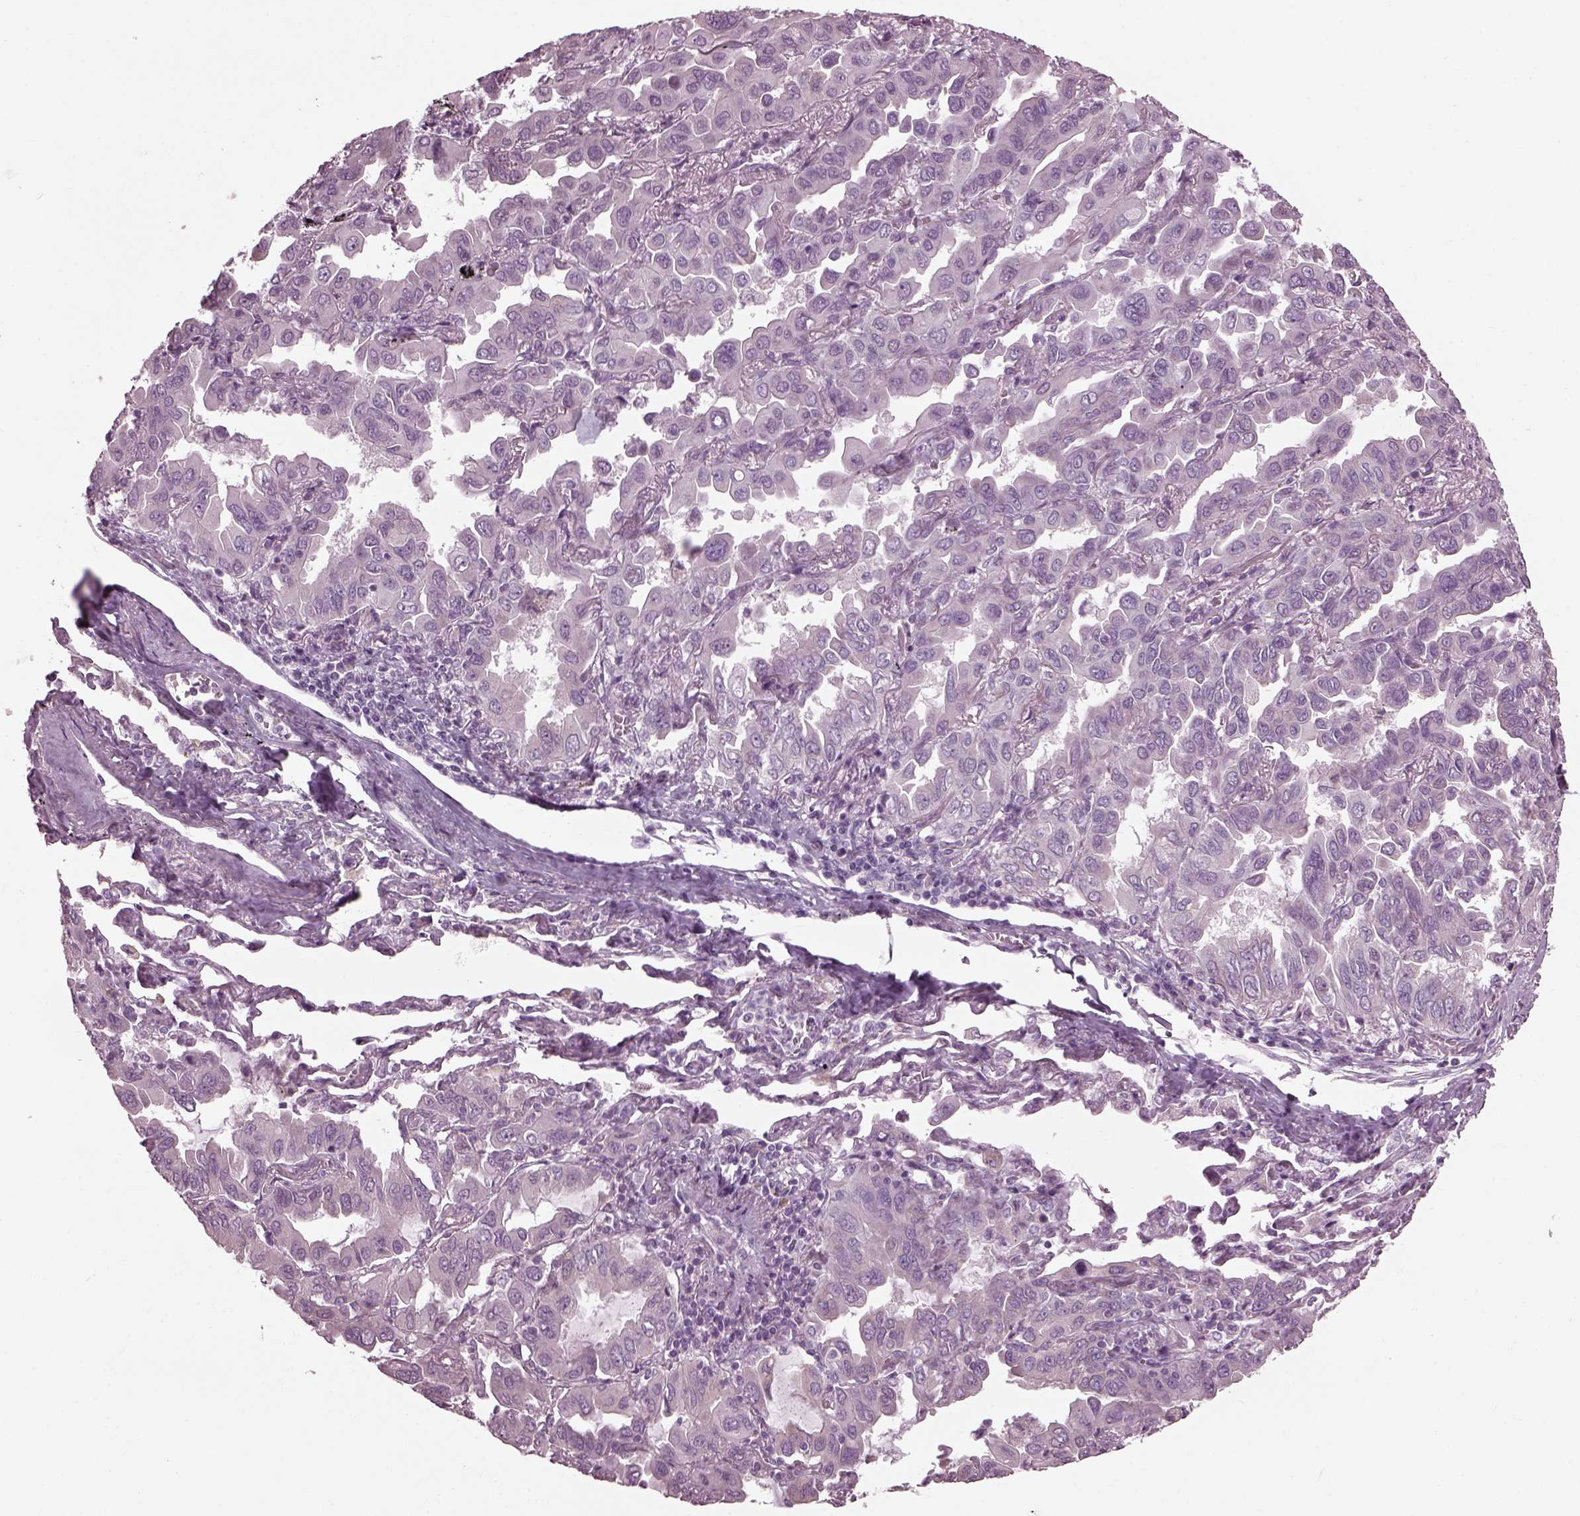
{"staining": {"intensity": "negative", "quantity": "none", "location": "none"}, "tissue": "lung cancer", "cell_type": "Tumor cells", "image_type": "cancer", "snomed": [{"axis": "morphology", "description": "Adenocarcinoma, NOS"}, {"axis": "topography", "description": "Lung"}], "caption": "Immunohistochemistry (IHC) image of neoplastic tissue: human adenocarcinoma (lung) stained with DAB (3,3'-diaminobenzidine) displays no significant protein staining in tumor cells. (Stains: DAB immunohistochemistry with hematoxylin counter stain, Microscopy: brightfield microscopy at high magnification).", "gene": "CABP5", "patient": {"sex": "male", "age": 64}}